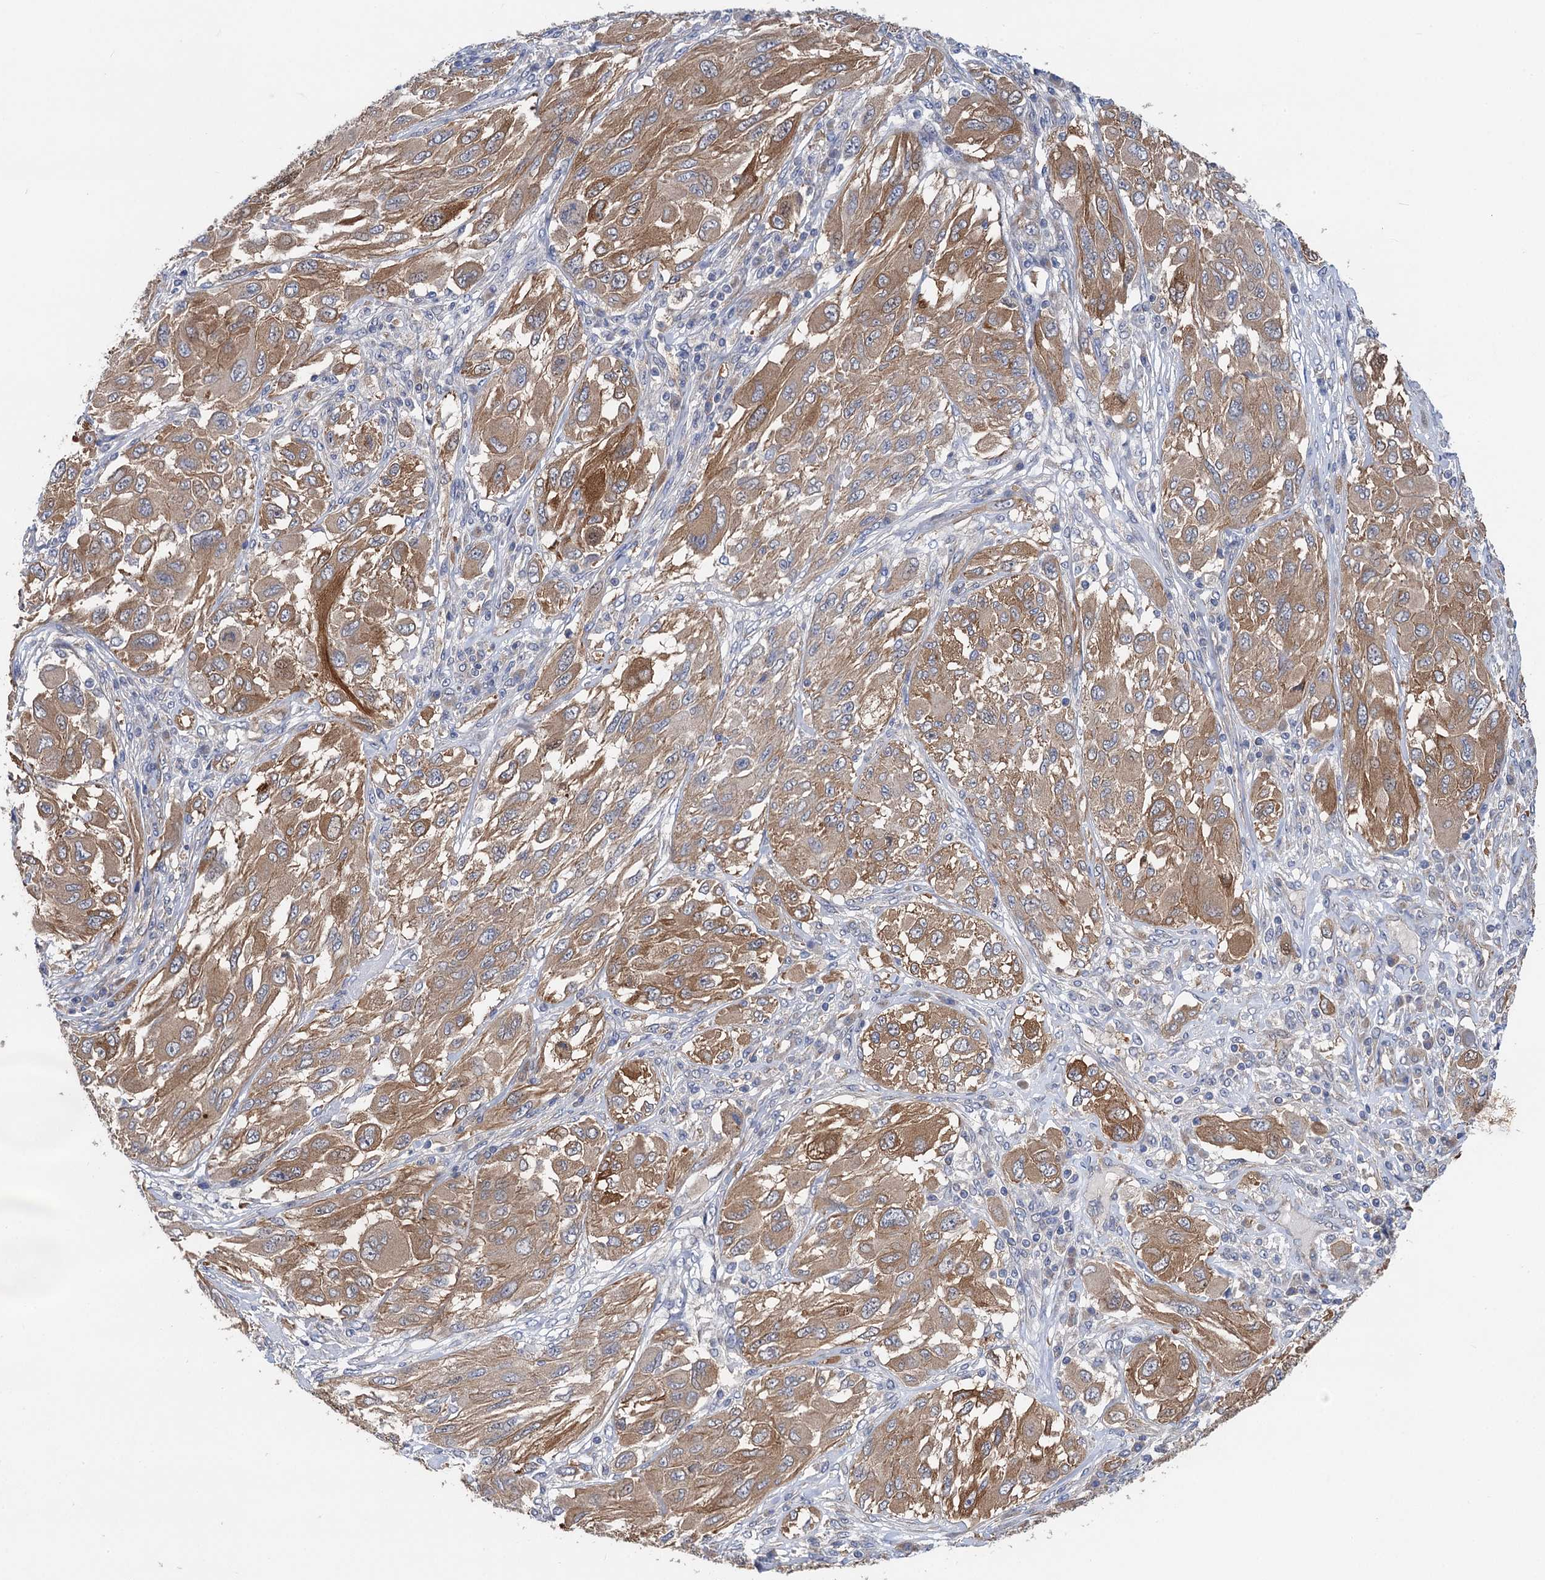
{"staining": {"intensity": "moderate", "quantity": ">75%", "location": "cytoplasmic/membranous"}, "tissue": "melanoma", "cell_type": "Tumor cells", "image_type": "cancer", "snomed": [{"axis": "morphology", "description": "Malignant melanoma, NOS"}, {"axis": "topography", "description": "Skin"}], "caption": "A brown stain labels moderate cytoplasmic/membranous positivity of a protein in human melanoma tumor cells.", "gene": "PJA2", "patient": {"sex": "female", "age": 91}}